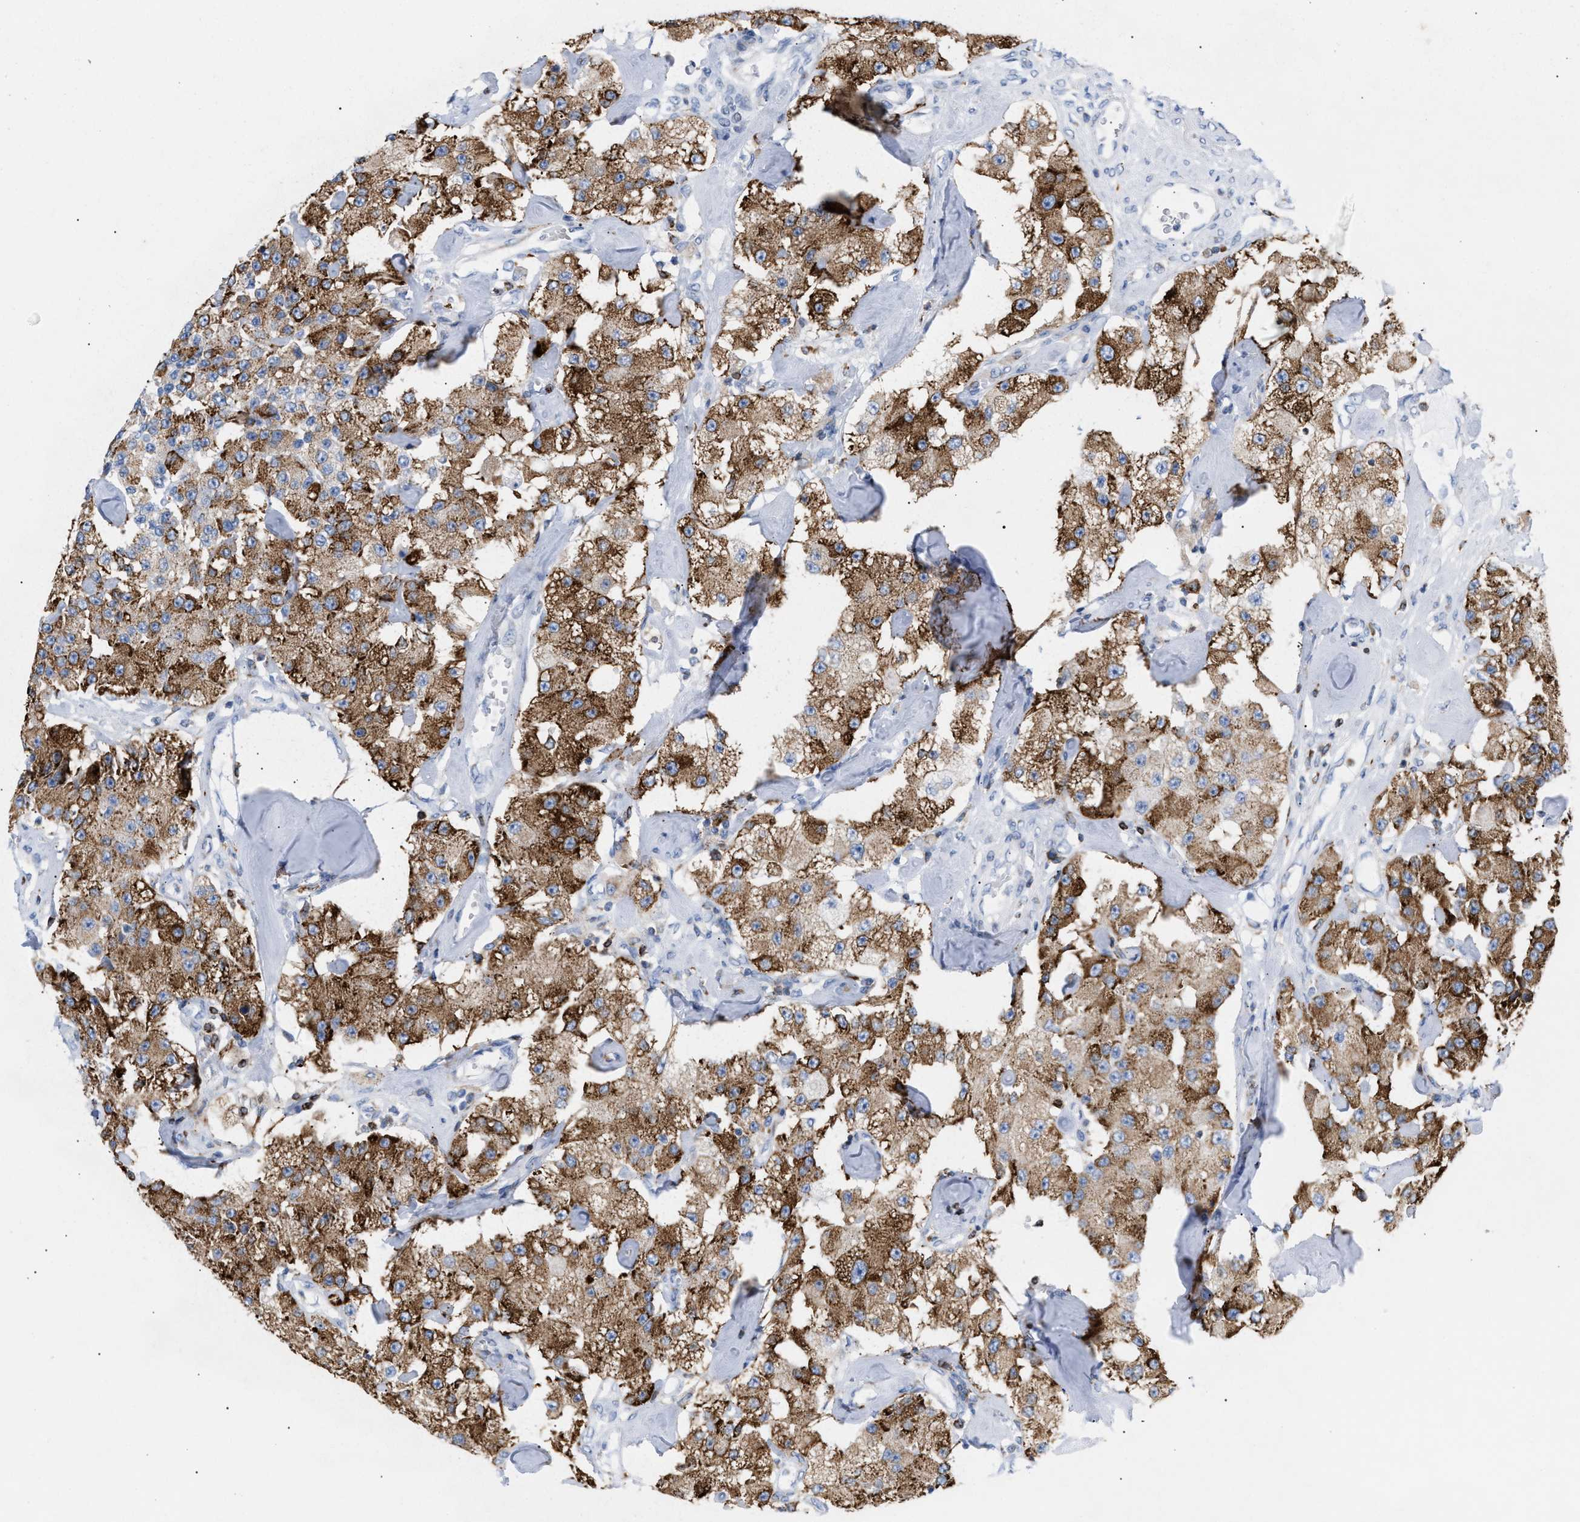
{"staining": {"intensity": "moderate", "quantity": ">75%", "location": "cytoplasmic/membranous"}, "tissue": "carcinoid", "cell_type": "Tumor cells", "image_type": "cancer", "snomed": [{"axis": "morphology", "description": "Carcinoid, malignant, NOS"}, {"axis": "topography", "description": "Pancreas"}], "caption": "Immunohistochemistry (IHC) staining of carcinoid, which reveals medium levels of moderate cytoplasmic/membranous staining in approximately >75% of tumor cells indicating moderate cytoplasmic/membranous protein positivity. The staining was performed using DAB (brown) for protein detection and nuclei were counterstained in hematoxylin (blue).", "gene": "TACC3", "patient": {"sex": "male", "age": 41}}